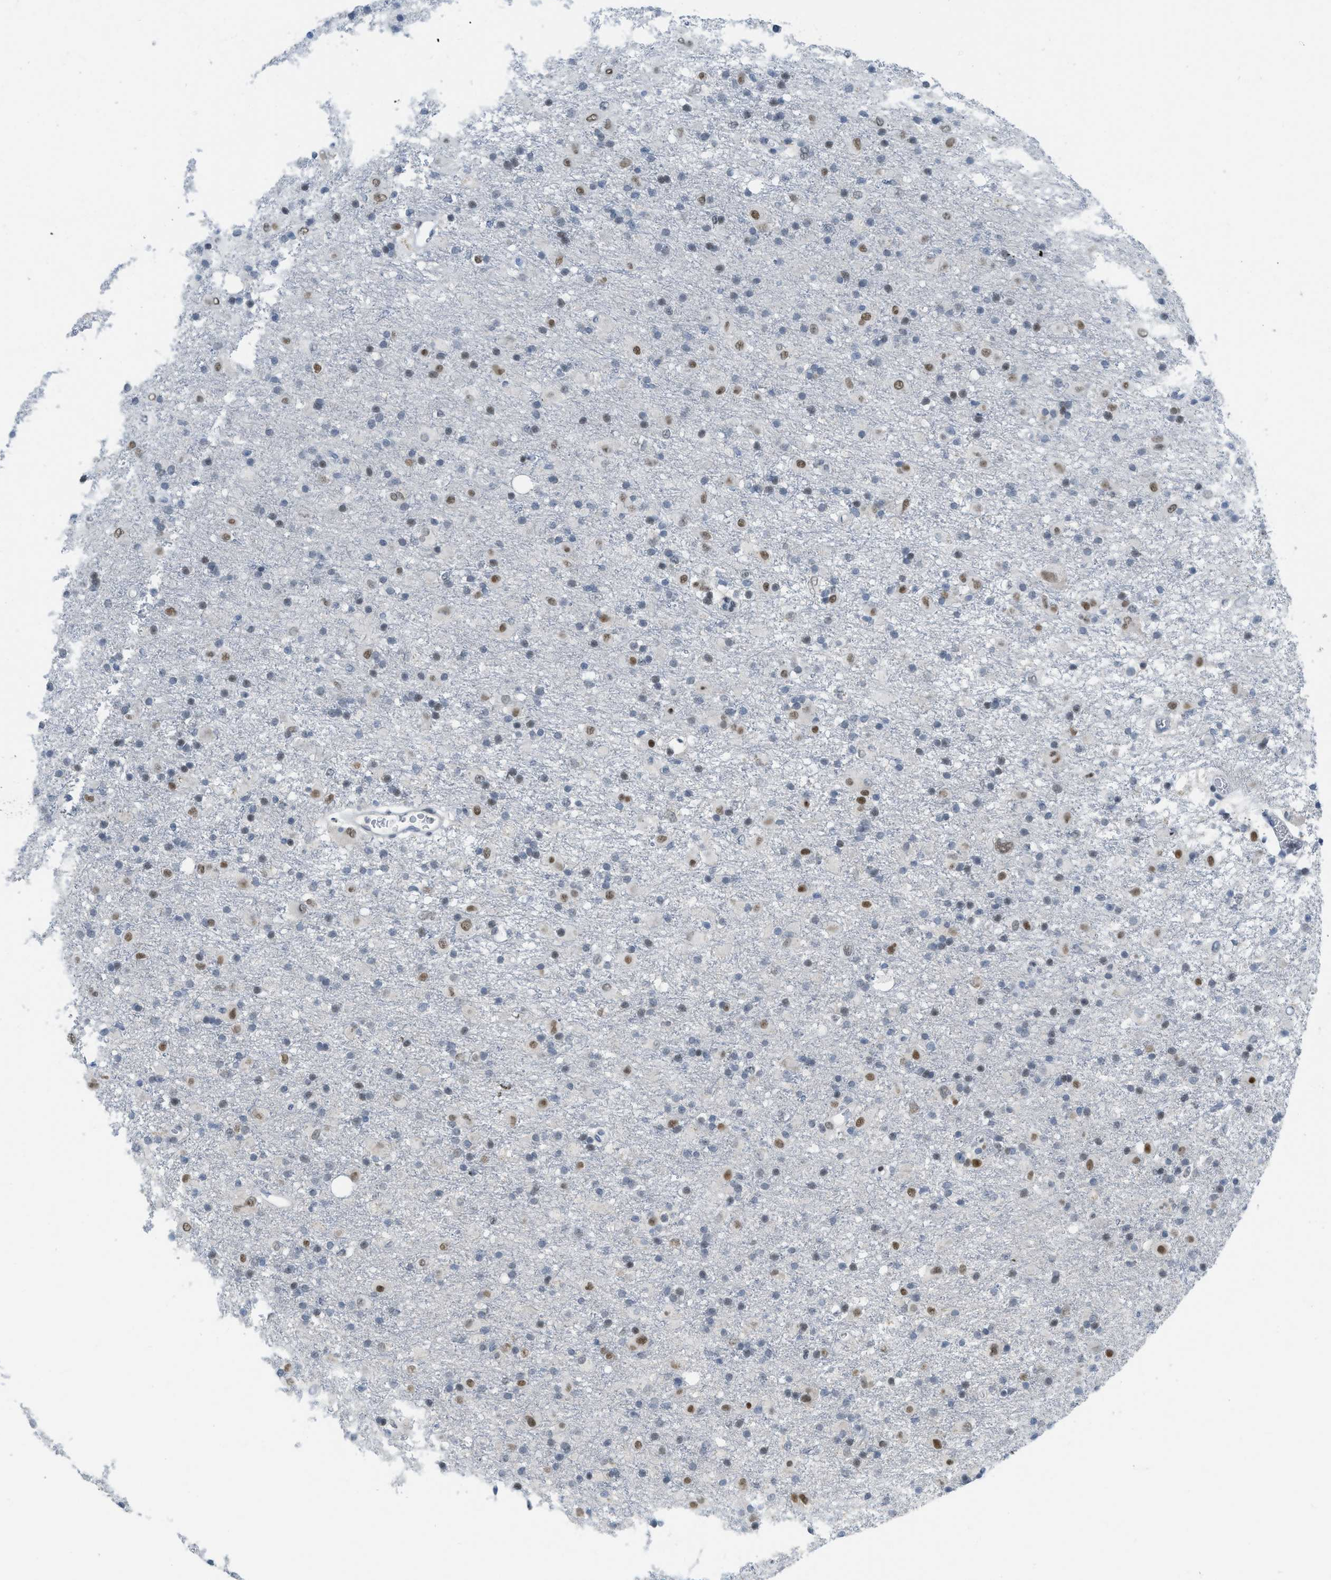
{"staining": {"intensity": "moderate", "quantity": "25%-75%", "location": "nuclear"}, "tissue": "glioma", "cell_type": "Tumor cells", "image_type": "cancer", "snomed": [{"axis": "morphology", "description": "Glioma, malignant, Low grade"}, {"axis": "topography", "description": "Brain"}], "caption": "Malignant glioma (low-grade) tissue exhibits moderate nuclear positivity in about 25%-75% of tumor cells, visualized by immunohistochemistry.", "gene": "PBX1", "patient": {"sex": "male", "age": 65}}